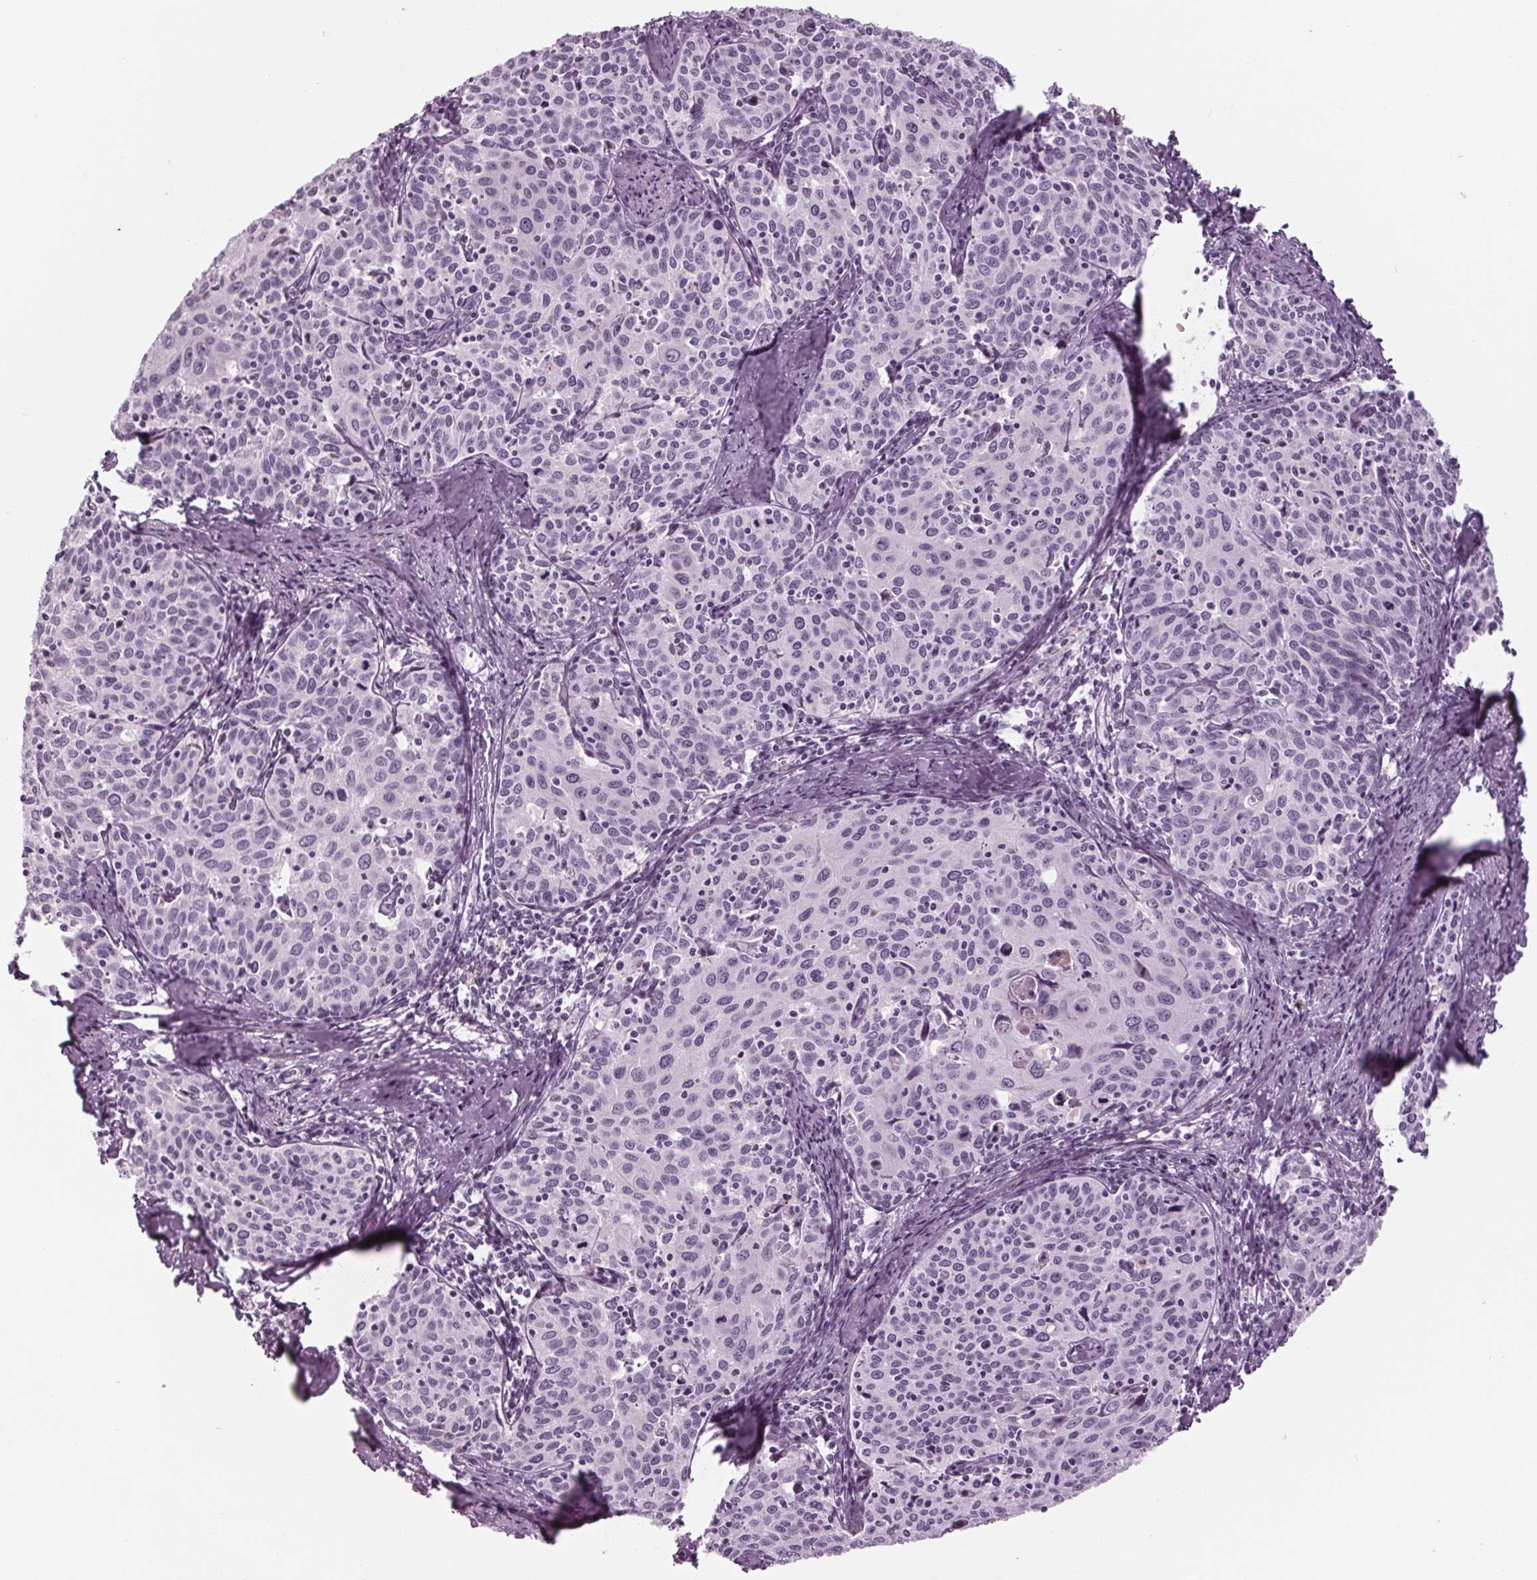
{"staining": {"intensity": "negative", "quantity": "none", "location": "none"}, "tissue": "cervical cancer", "cell_type": "Tumor cells", "image_type": "cancer", "snomed": [{"axis": "morphology", "description": "Squamous cell carcinoma, NOS"}, {"axis": "topography", "description": "Cervix"}], "caption": "Tumor cells show no significant protein positivity in cervical cancer (squamous cell carcinoma).", "gene": "CYP3A43", "patient": {"sex": "female", "age": 62}}